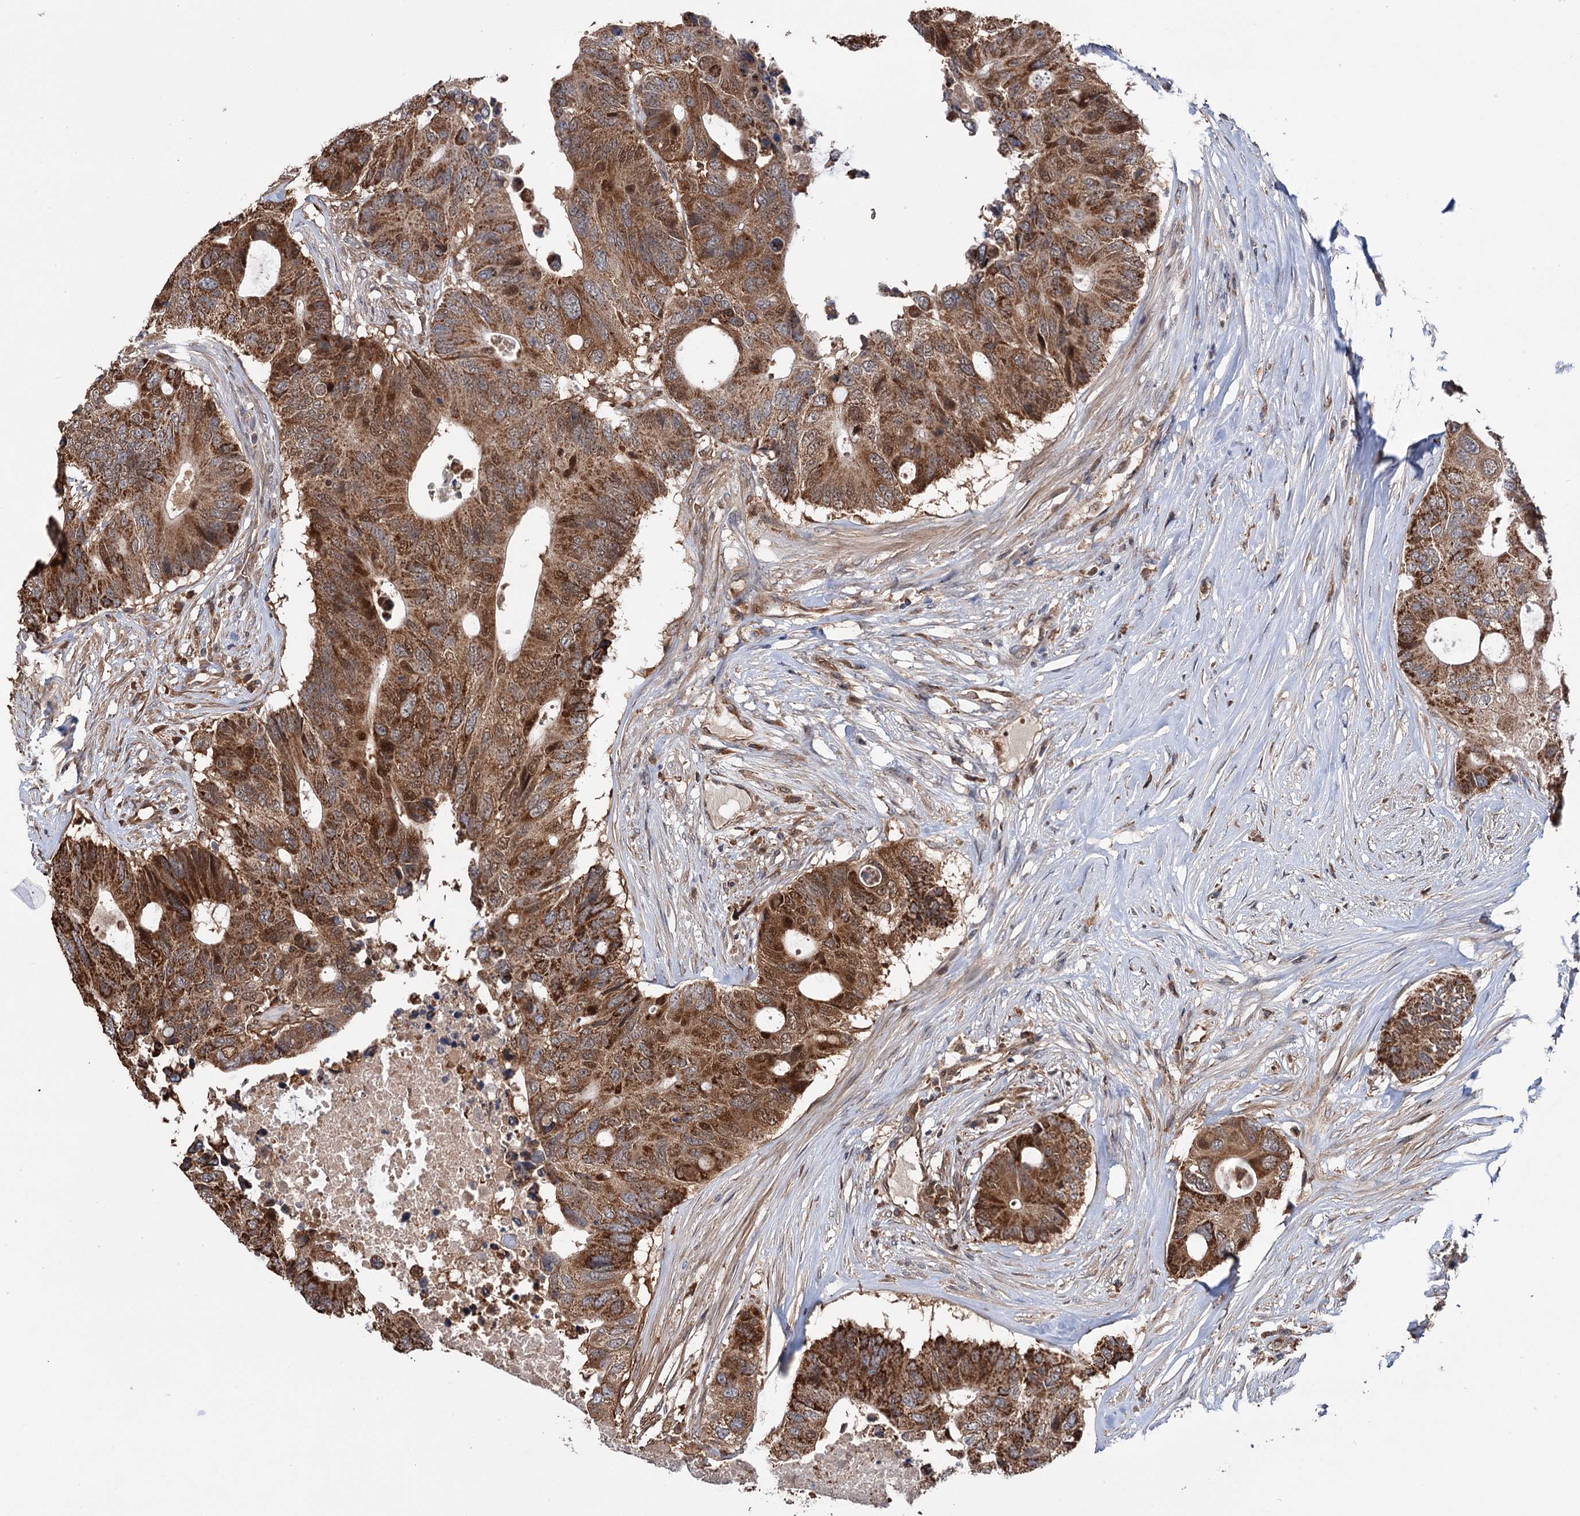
{"staining": {"intensity": "strong", "quantity": ">75%", "location": "cytoplasmic/membranous"}, "tissue": "colorectal cancer", "cell_type": "Tumor cells", "image_type": "cancer", "snomed": [{"axis": "morphology", "description": "Adenocarcinoma, NOS"}, {"axis": "topography", "description": "Colon"}], "caption": "The histopathology image shows staining of adenocarcinoma (colorectal), revealing strong cytoplasmic/membranous protein expression (brown color) within tumor cells. The staining was performed using DAB to visualize the protein expression in brown, while the nuclei were stained in blue with hematoxylin (Magnification: 20x).", "gene": "NCAPD2", "patient": {"sex": "male", "age": 71}}